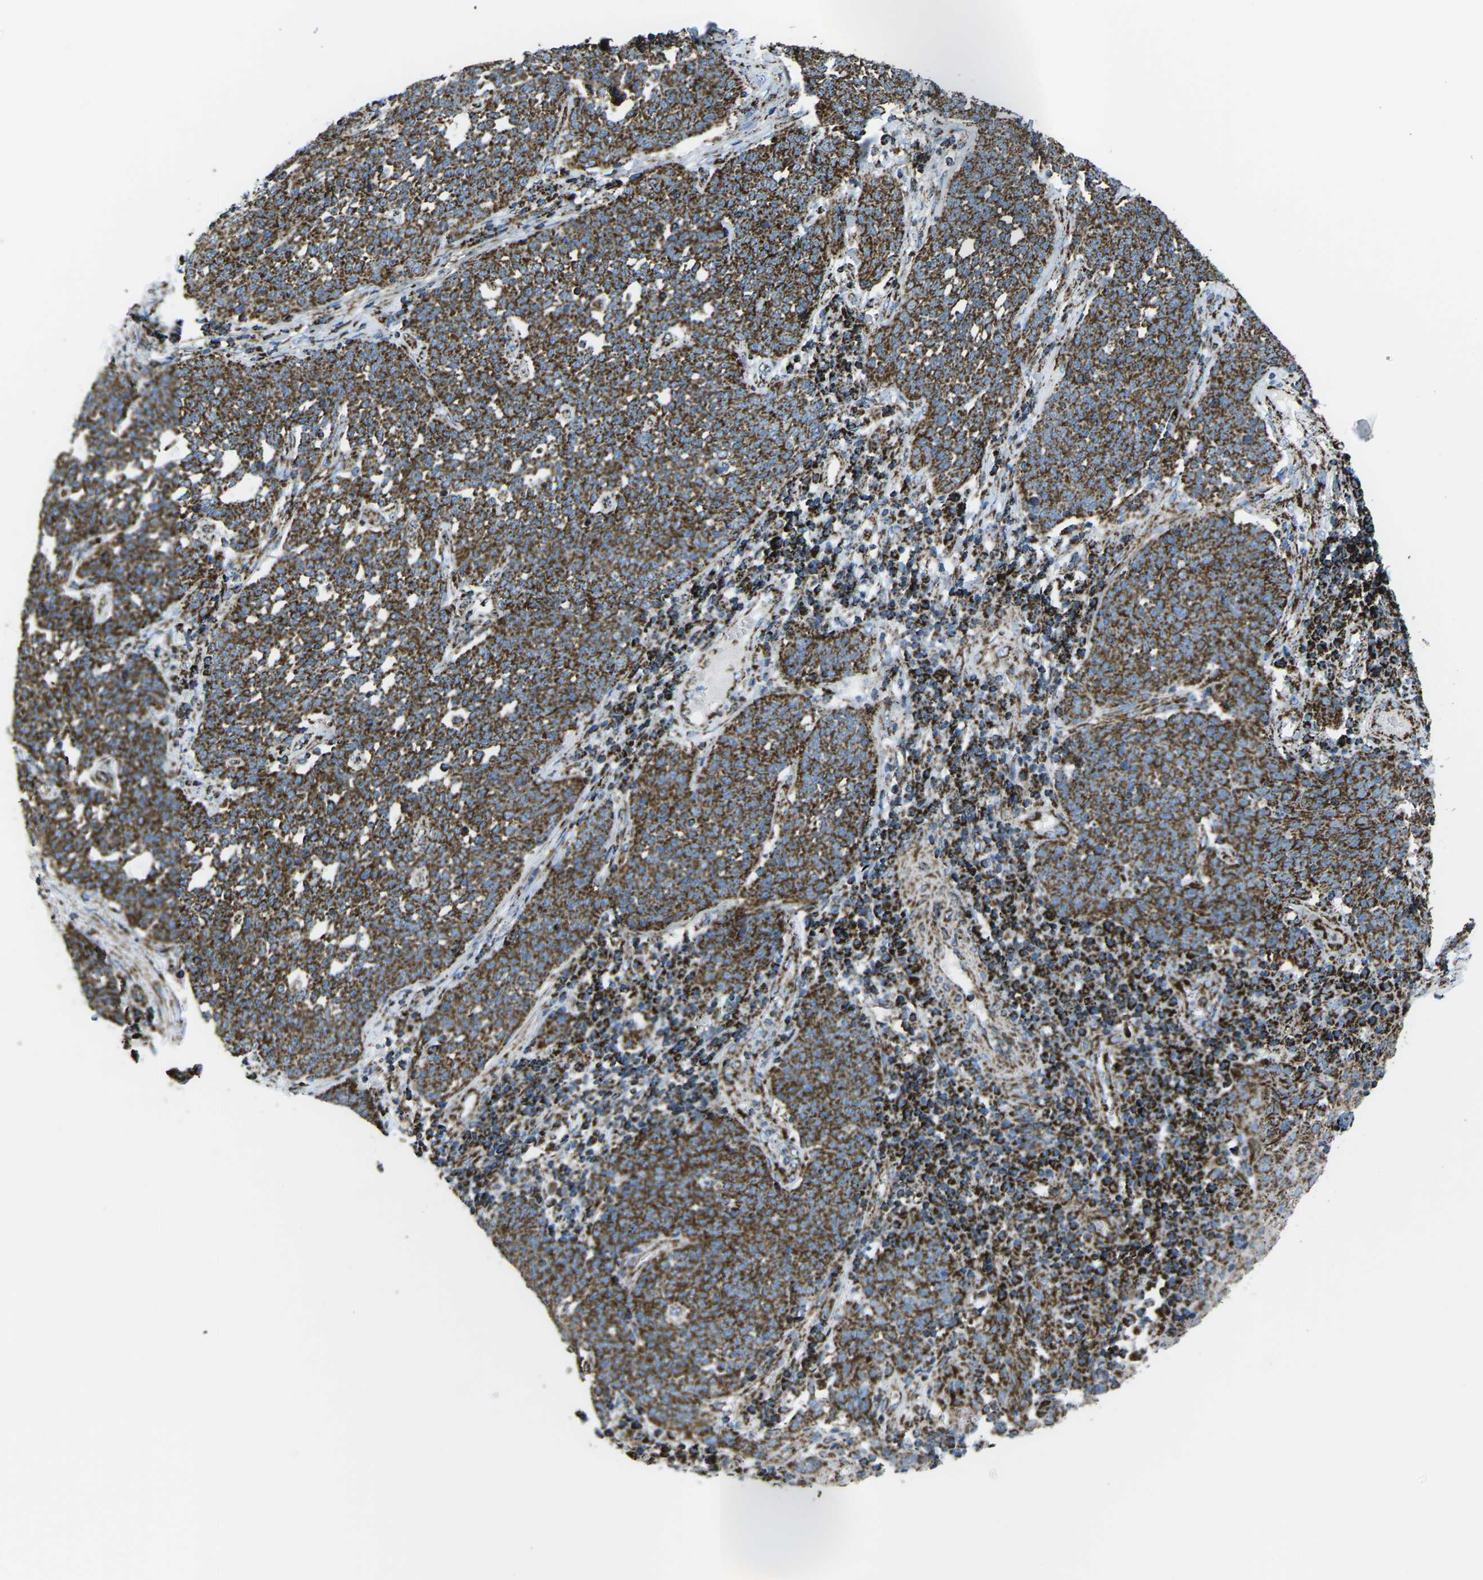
{"staining": {"intensity": "strong", "quantity": ">75%", "location": "cytoplasmic/membranous"}, "tissue": "cervical cancer", "cell_type": "Tumor cells", "image_type": "cancer", "snomed": [{"axis": "morphology", "description": "Squamous cell carcinoma, NOS"}, {"axis": "topography", "description": "Cervix"}], "caption": "Human squamous cell carcinoma (cervical) stained with a brown dye exhibits strong cytoplasmic/membranous positive expression in about >75% of tumor cells.", "gene": "MT-CO2", "patient": {"sex": "female", "age": 34}}